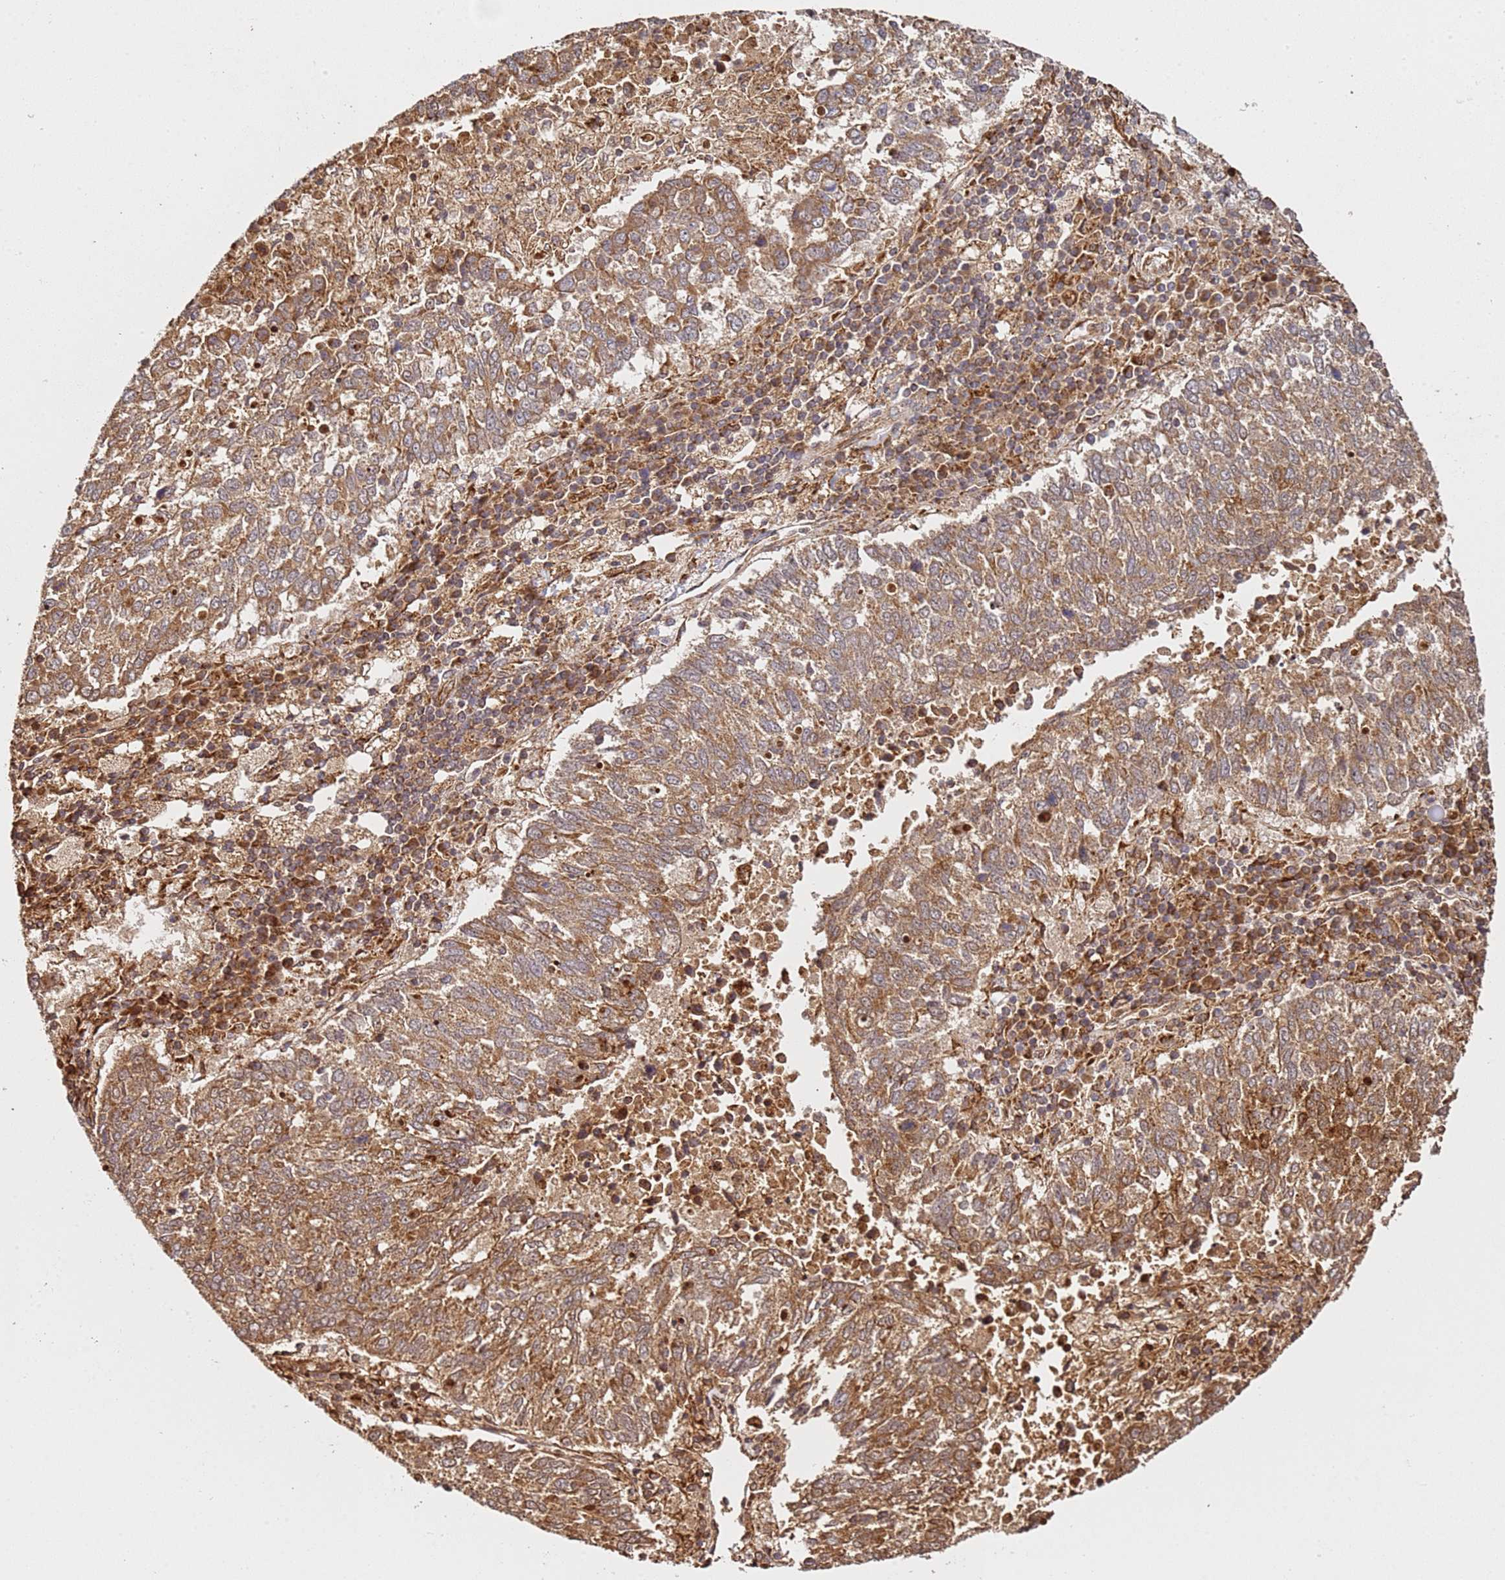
{"staining": {"intensity": "moderate", "quantity": ">75%", "location": "cytoplasmic/membranous"}, "tissue": "lung cancer", "cell_type": "Tumor cells", "image_type": "cancer", "snomed": [{"axis": "morphology", "description": "Squamous cell carcinoma, NOS"}, {"axis": "topography", "description": "Lung"}], "caption": "Moderate cytoplasmic/membranous expression for a protein is identified in approximately >75% of tumor cells of lung cancer using immunohistochemistry (IHC).", "gene": "SMOX", "patient": {"sex": "male", "age": 73}}